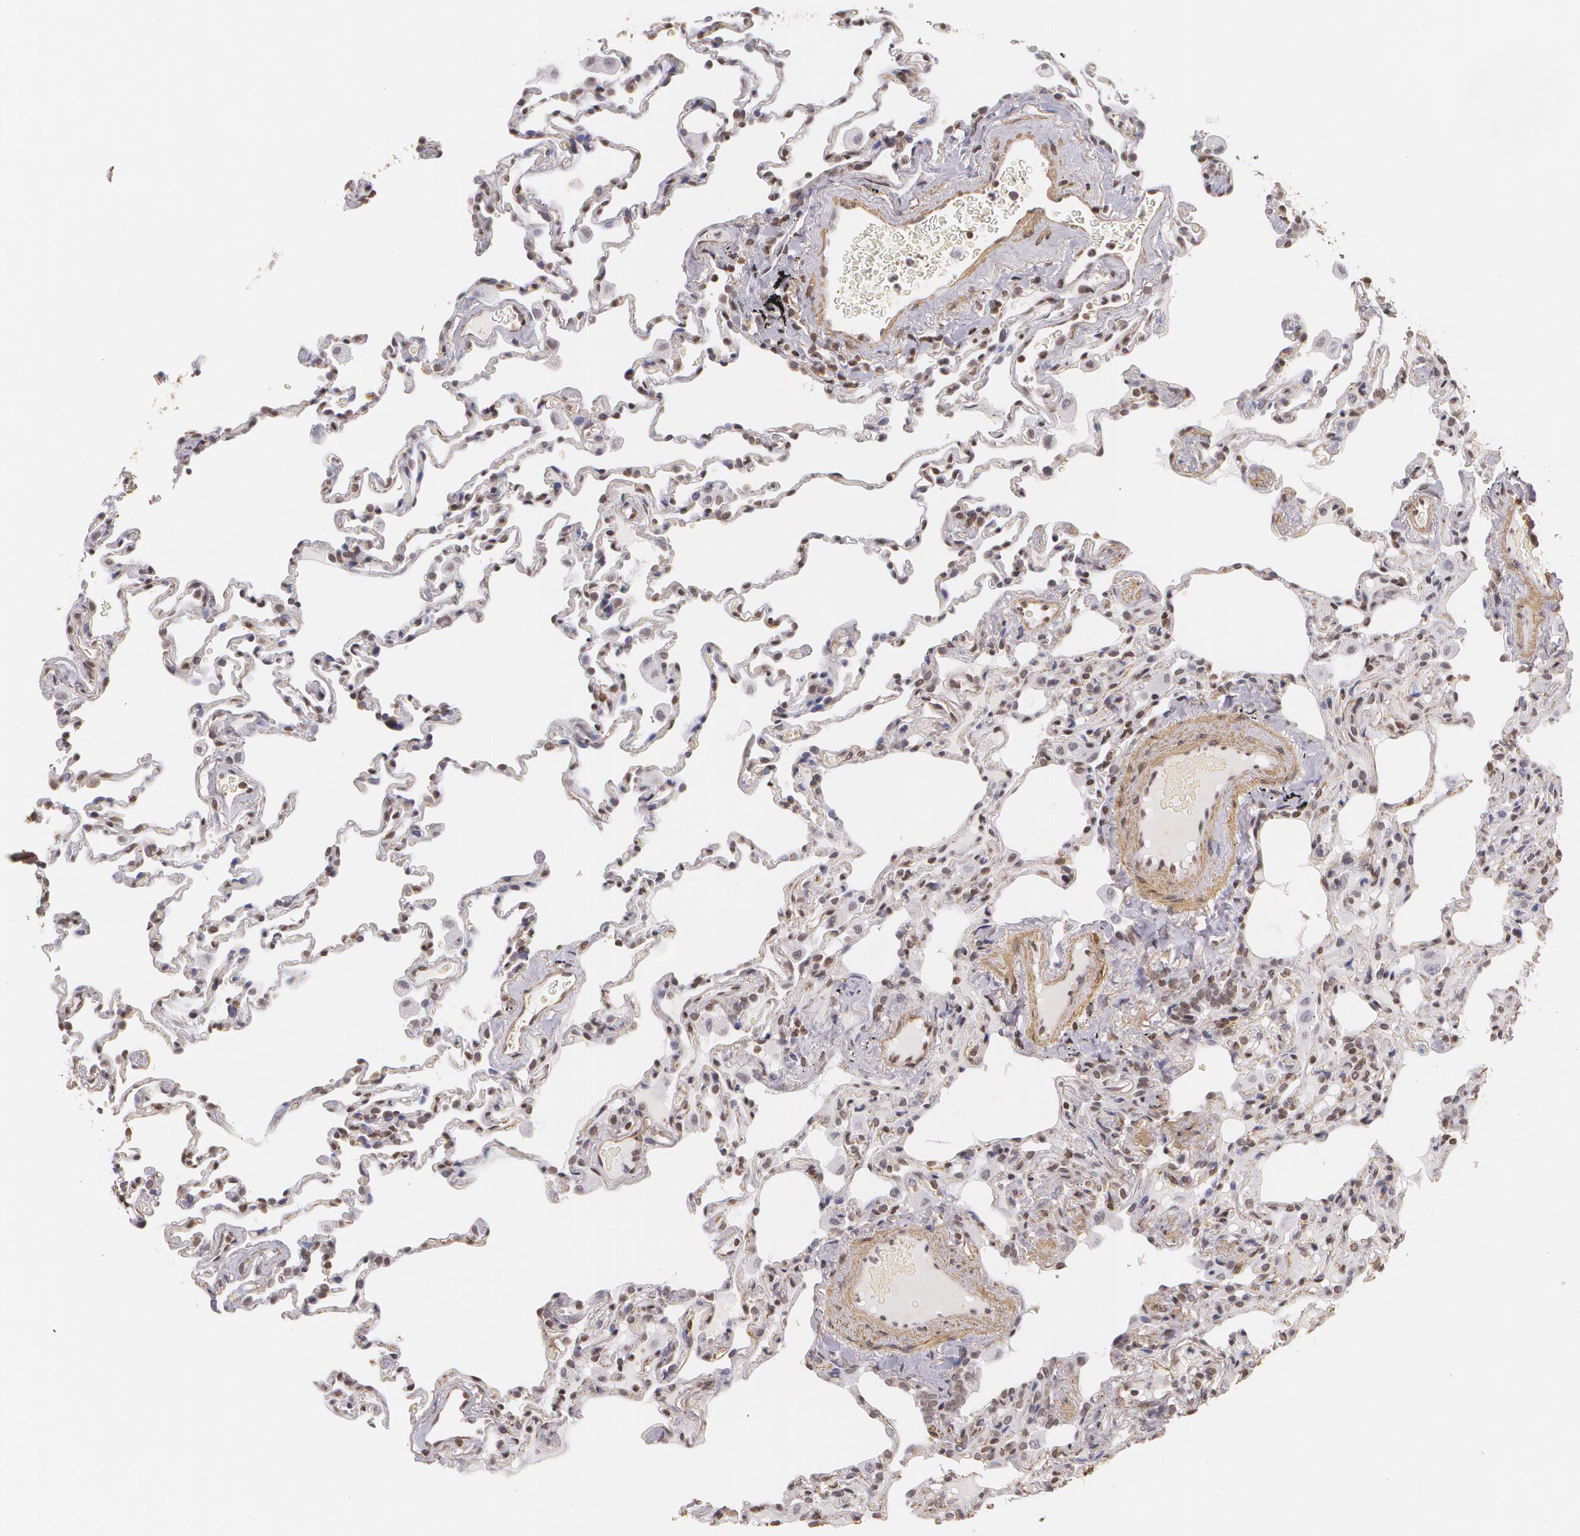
{"staining": {"intensity": "moderate", "quantity": "25%-75%", "location": "nuclear"}, "tissue": "lung", "cell_type": "Alveolar cells", "image_type": "normal", "snomed": [{"axis": "morphology", "description": "Normal tissue, NOS"}, {"axis": "topography", "description": "Lung"}], "caption": "Immunohistochemical staining of benign human lung shows medium levels of moderate nuclear expression in about 25%-75% of alveolar cells.", "gene": "VAMP1", "patient": {"sex": "male", "age": 59}}